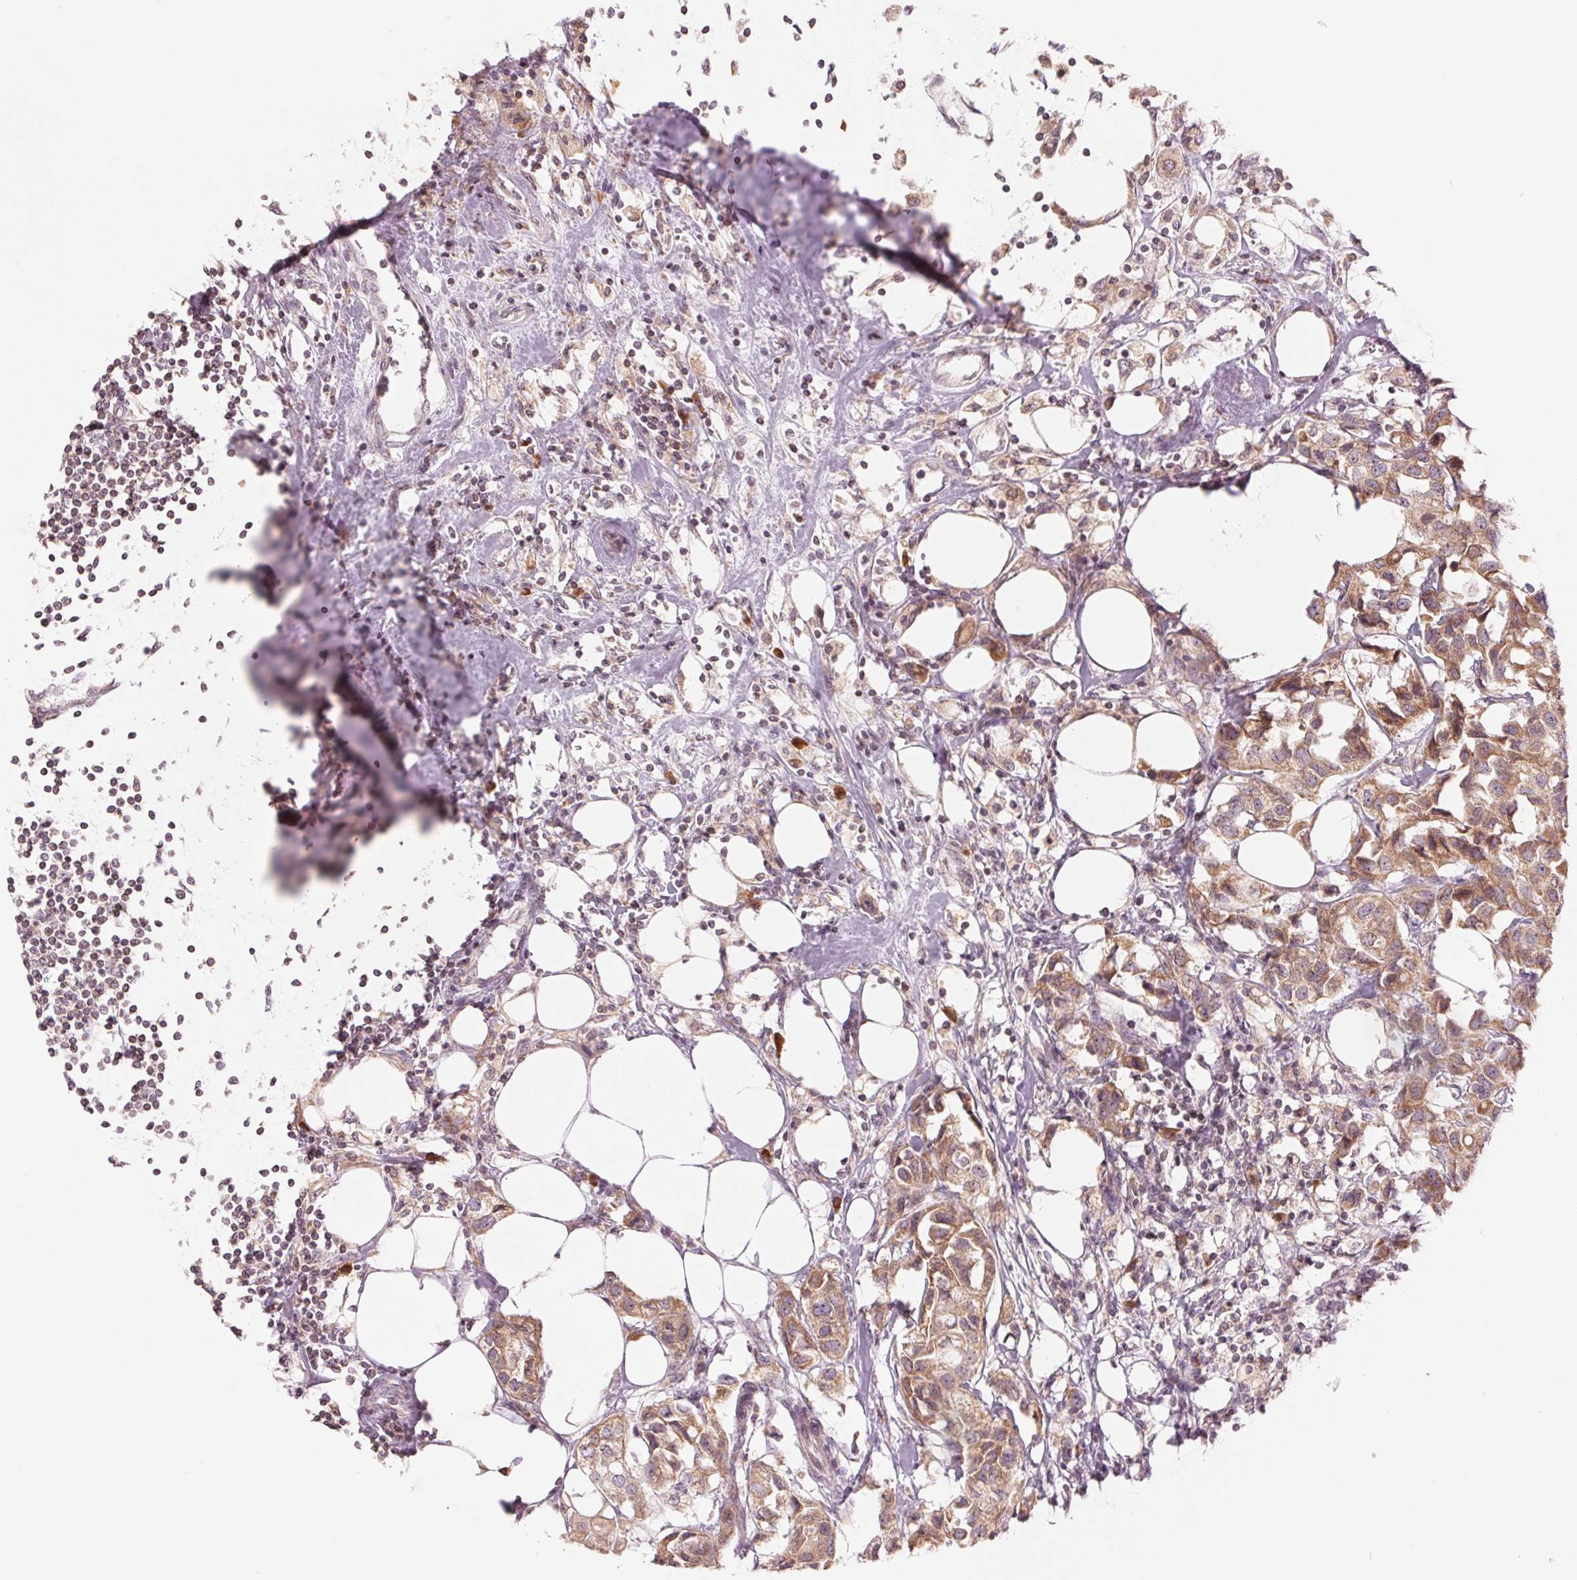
{"staining": {"intensity": "moderate", "quantity": ">75%", "location": "cytoplasmic/membranous"}, "tissue": "breast cancer", "cell_type": "Tumor cells", "image_type": "cancer", "snomed": [{"axis": "morphology", "description": "Duct carcinoma"}, {"axis": "topography", "description": "Breast"}], "caption": "Infiltrating ductal carcinoma (breast) tissue demonstrates moderate cytoplasmic/membranous staining in about >75% of tumor cells", "gene": "TECR", "patient": {"sex": "female", "age": 80}}